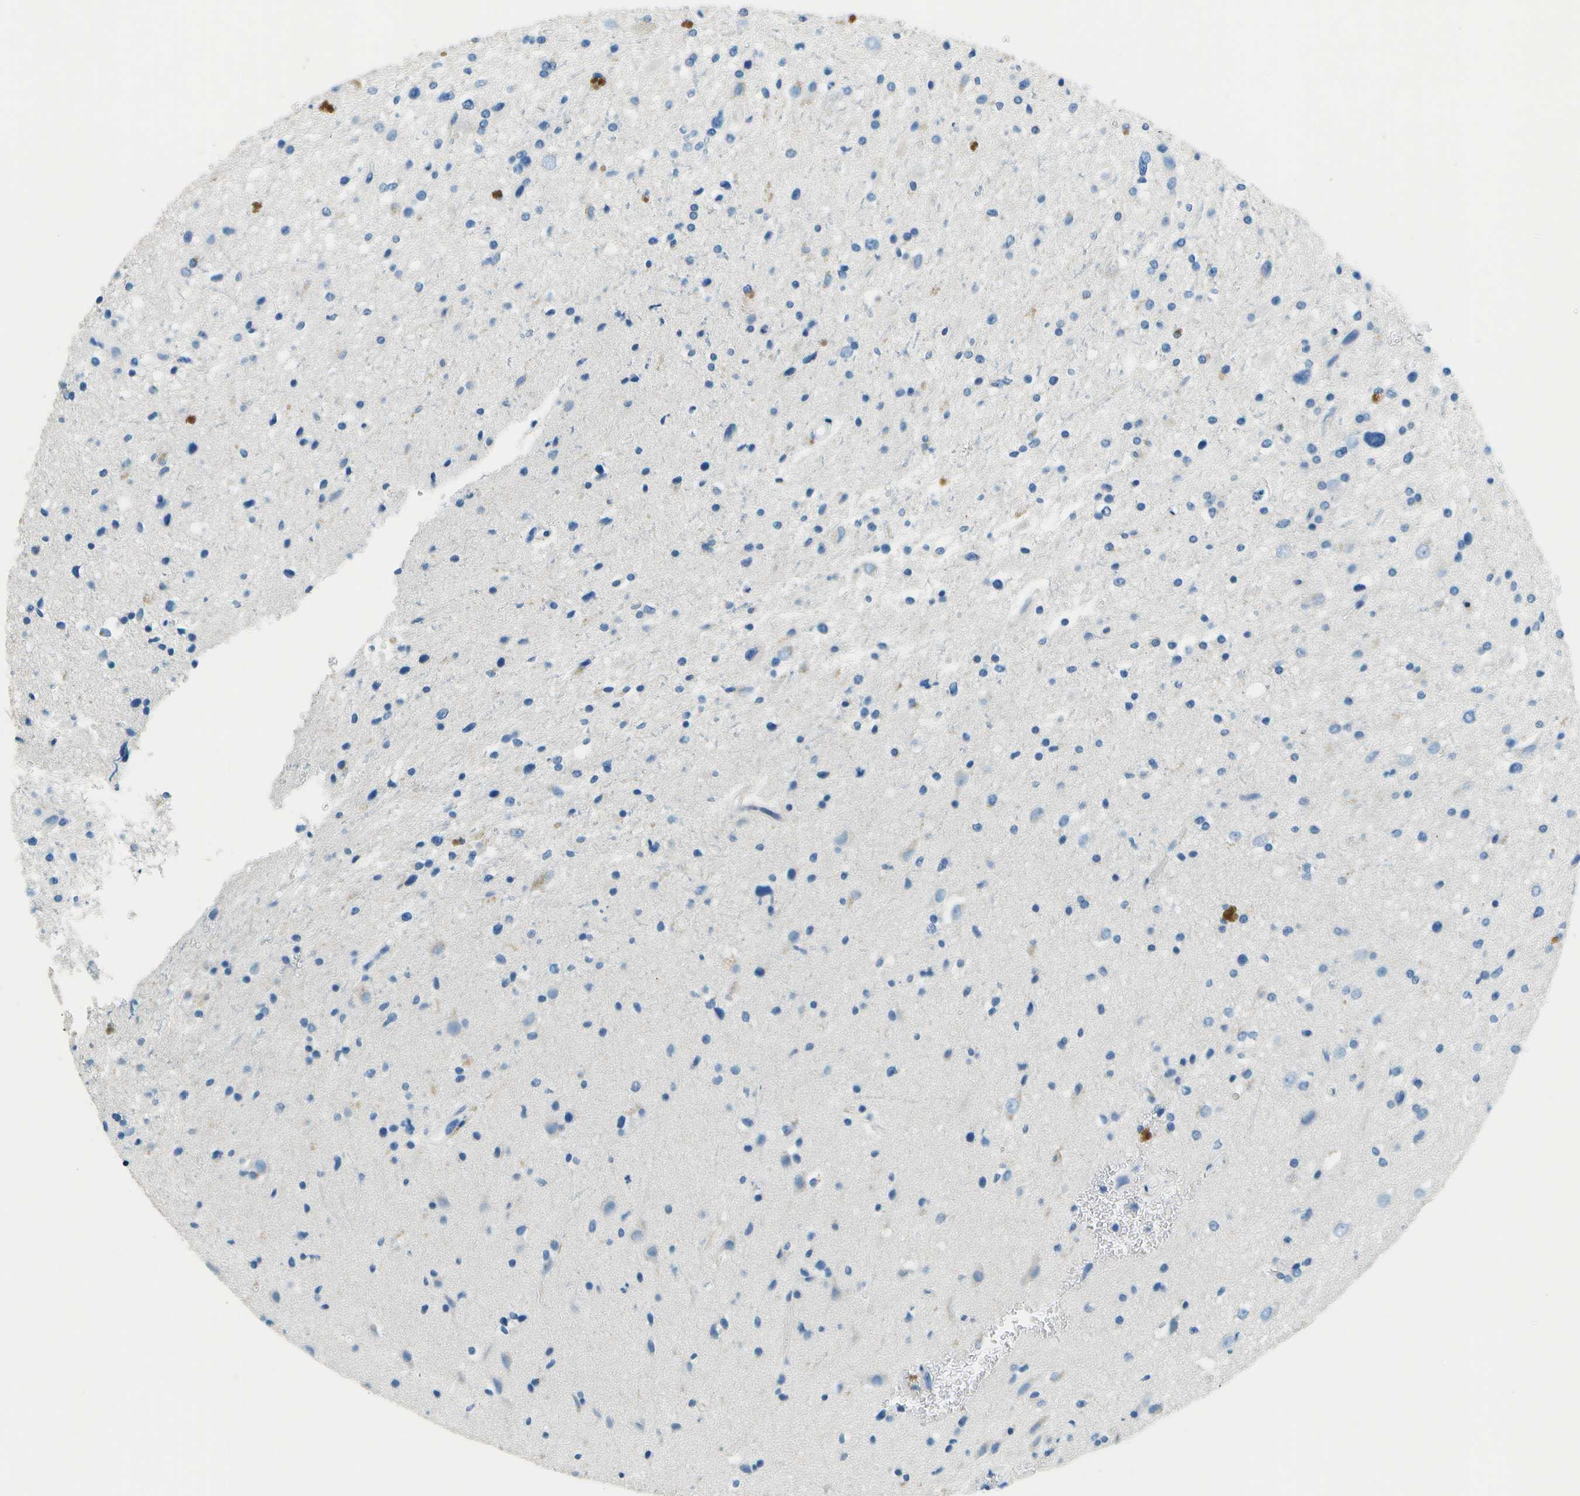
{"staining": {"intensity": "negative", "quantity": "none", "location": "none"}, "tissue": "glioma", "cell_type": "Tumor cells", "image_type": "cancer", "snomed": [{"axis": "morphology", "description": "Glioma, malignant, High grade"}, {"axis": "topography", "description": "Brain"}], "caption": "An immunohistochemistry histopathology image of glioma is shown. There is no staining in tumor cells of glioma.", "gene": "SLC16A10", "patient": {"sex": "male", "age": 33}}